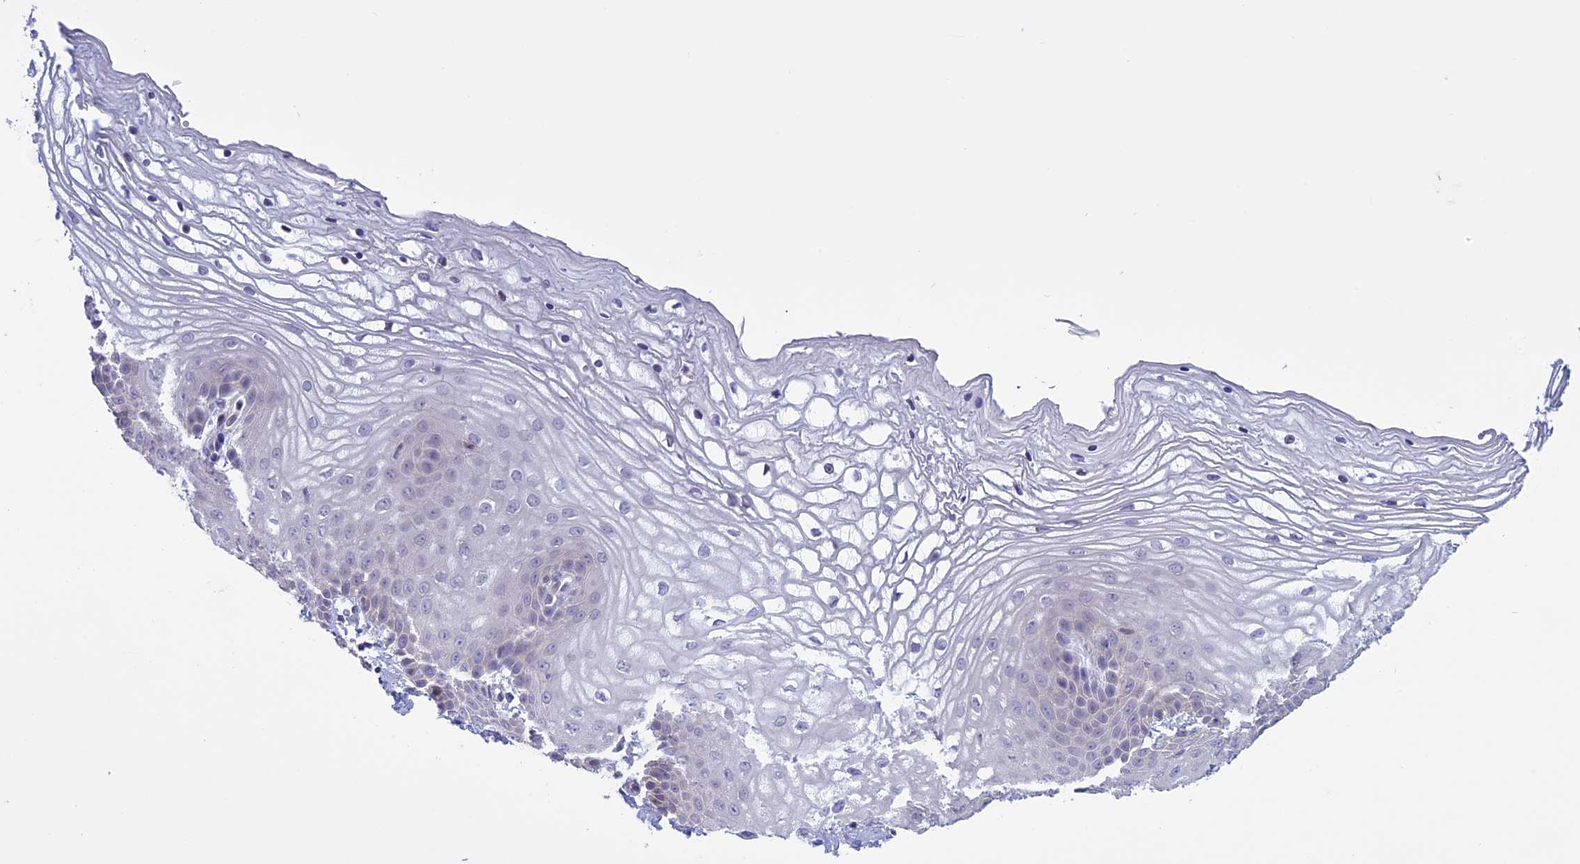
{"staining": {"intensity": "weak", "quantity": "25%-75%", "location": "nuclear"}, "tissue": "vagina", "cell_type": "Squamous epithelial cells", "image_type": "normal", "snomed": [{"axis": "morphology", "description": "Normal tissue, NOS"}, {"axis": "topography", "description": "Vagina"}], "caption": "Immunohistochemistry (IHC) micrograph of normal human vagina stained for a protein (brown), which demonstrates low levels of weak nuclear expression in about 25%-75% of squamous epithelial cells.", "gene": "CORO2A", "patient": {"sex": "female", "age": 68}}